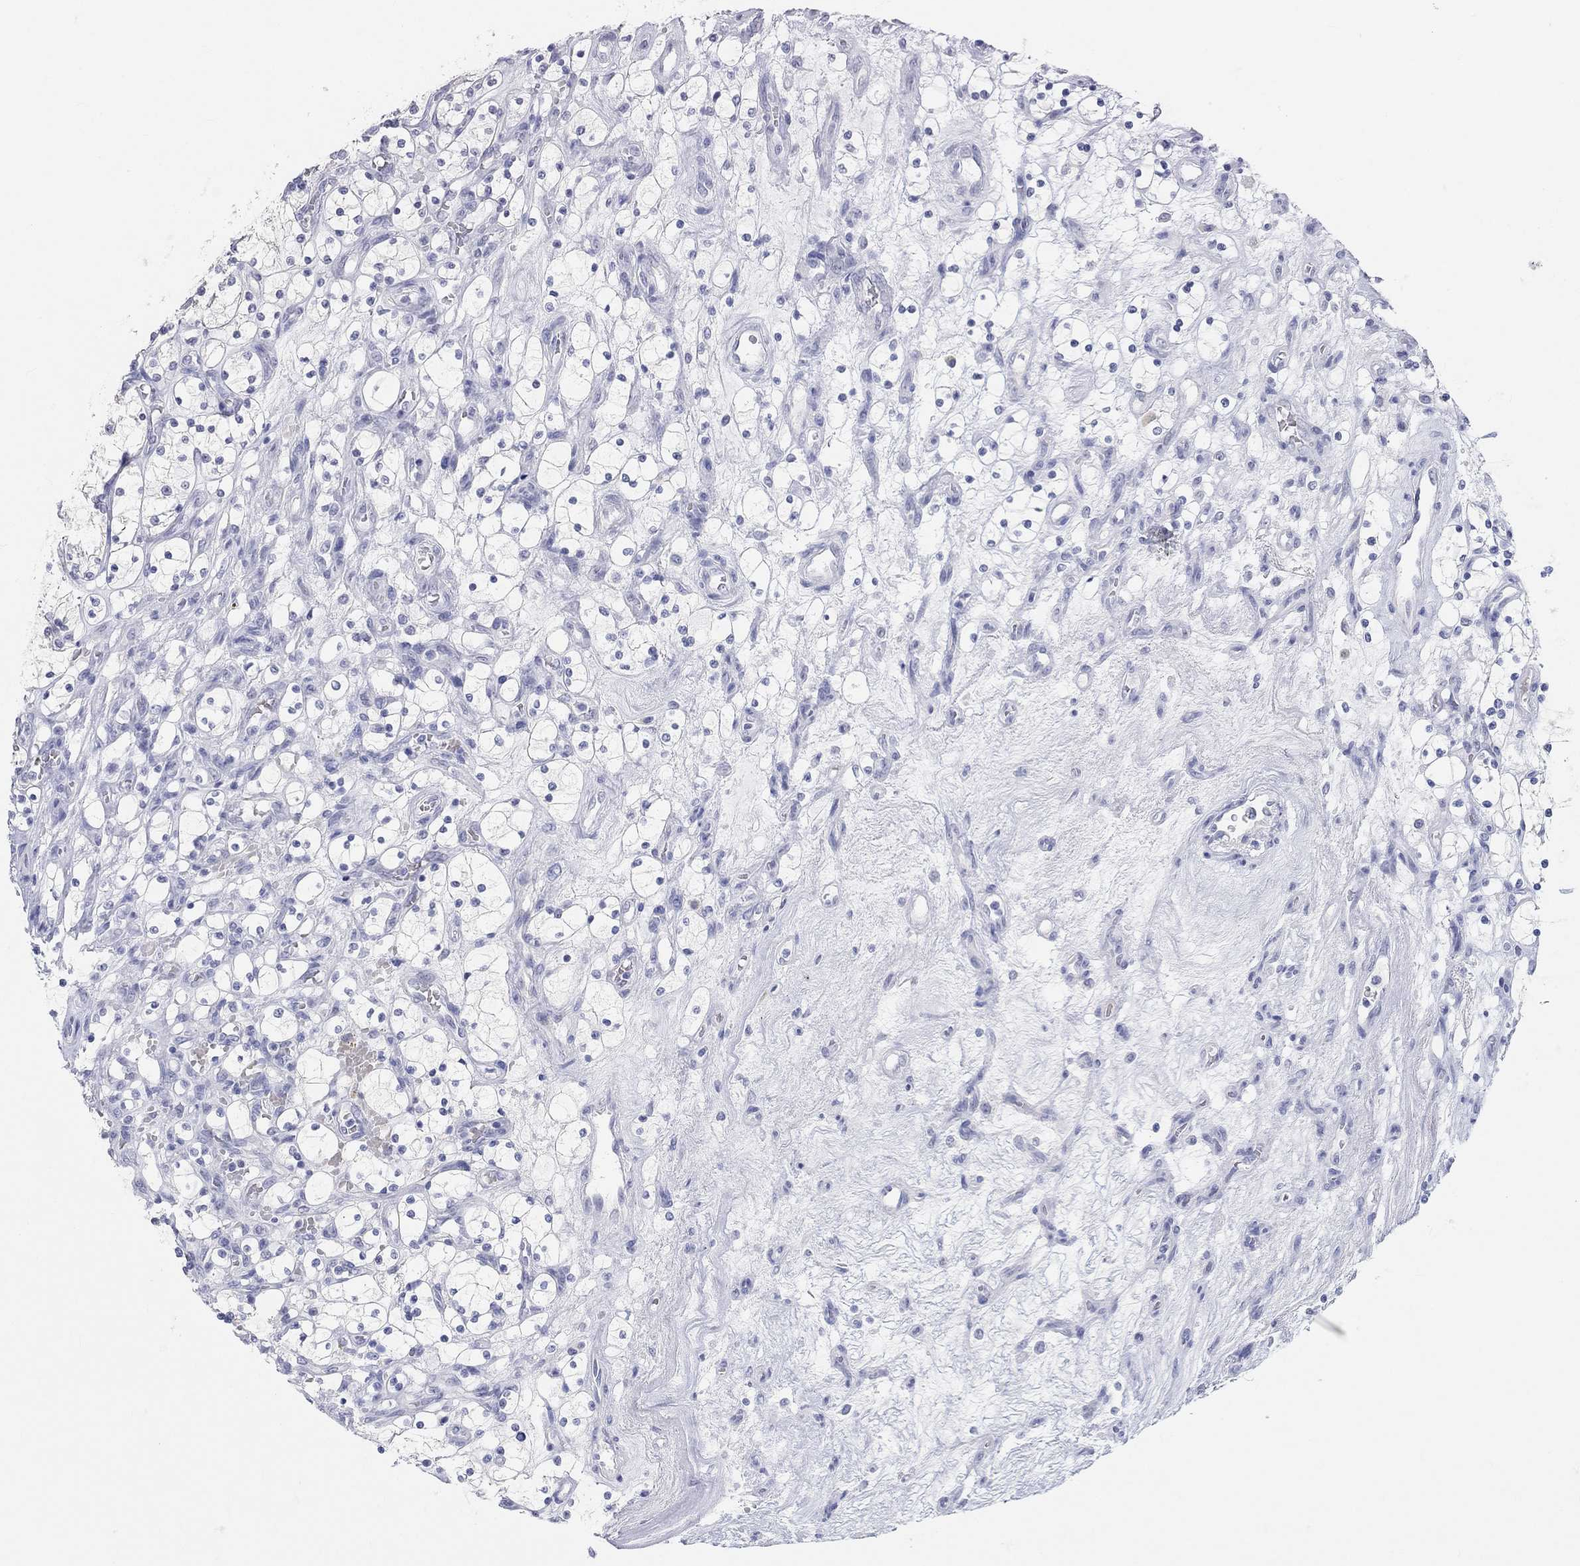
{"staining": {"intensity": "negative", "quantity": "none", "location": "none"}, "tissue": "renal cancer", "cell_type": "Tumor cells", "image_type": "cancer", "snomed": [{"axis": "morphology", "description": "Adenocarcinoma, NOS"}, {"axis": "topography", "description": "Kidney"}], "caption": "Renal cancer (adenocarcinoma) was stained to show a protein in brown. There is no significant expression in tumor cells.", "gene": "GRIA3", "patient": {"sex": "female", "age": 69}}